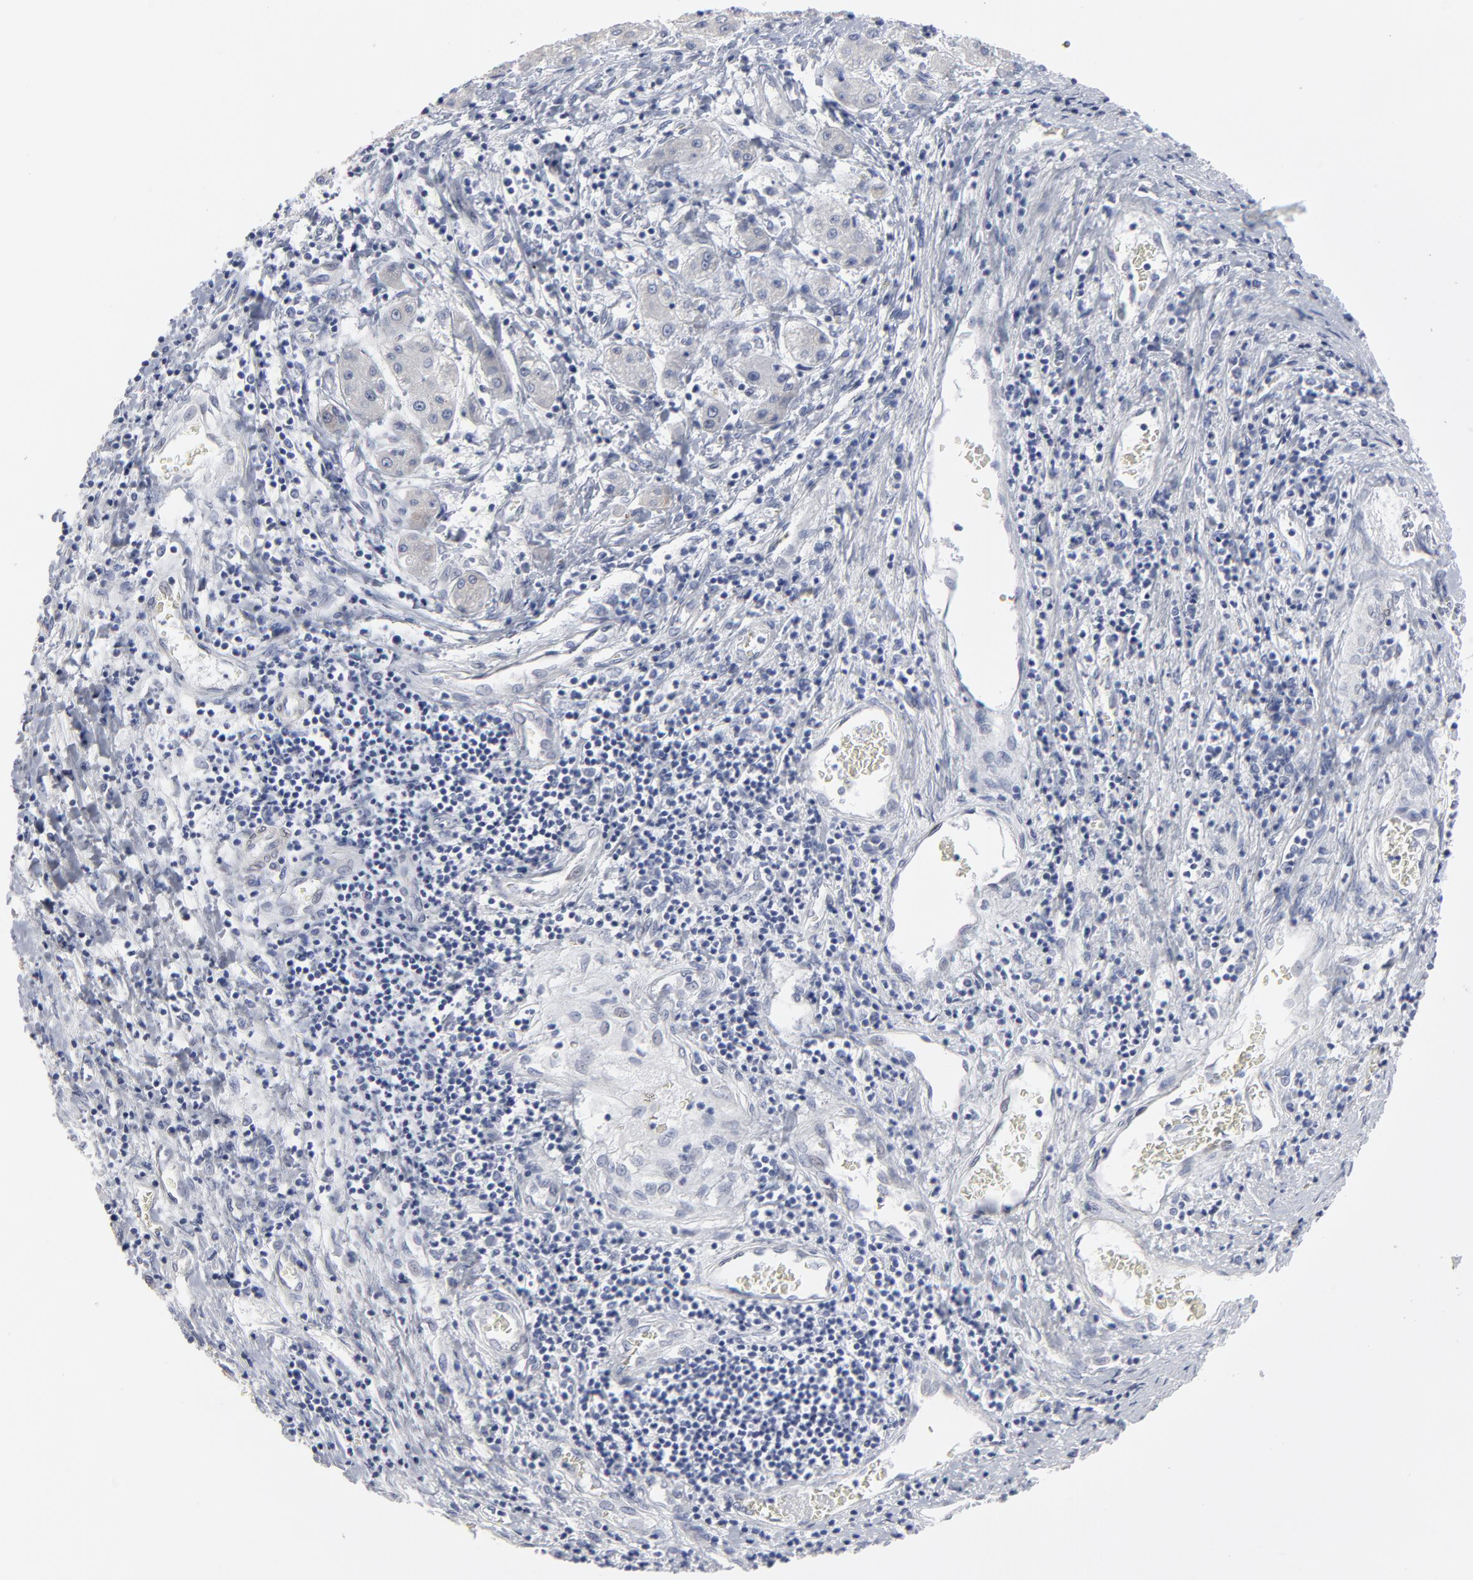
{"staining": {"intensity": "negative", "quantity": "none", "location": "none"}, "tissue": "liver cancer", "cell_type": "Tumor cells", "image_type": "cancer", "snomed": [{"axis": "morphology", "description": "Carcinoma, Hepatocellular, NOS"}, {"axis": "topography", "description": "Liver"}], "caption": "Tumor cells are negative for protein expression in human liver cancer. (Stains: DAB (3,3'-diaminobenzidine) IHC with hematoxylin counter stain, Microscopy: brightfield microscopy at high magnification).", "gene": "SYNE2", "patient": {"sex": "male", "age": 24}}